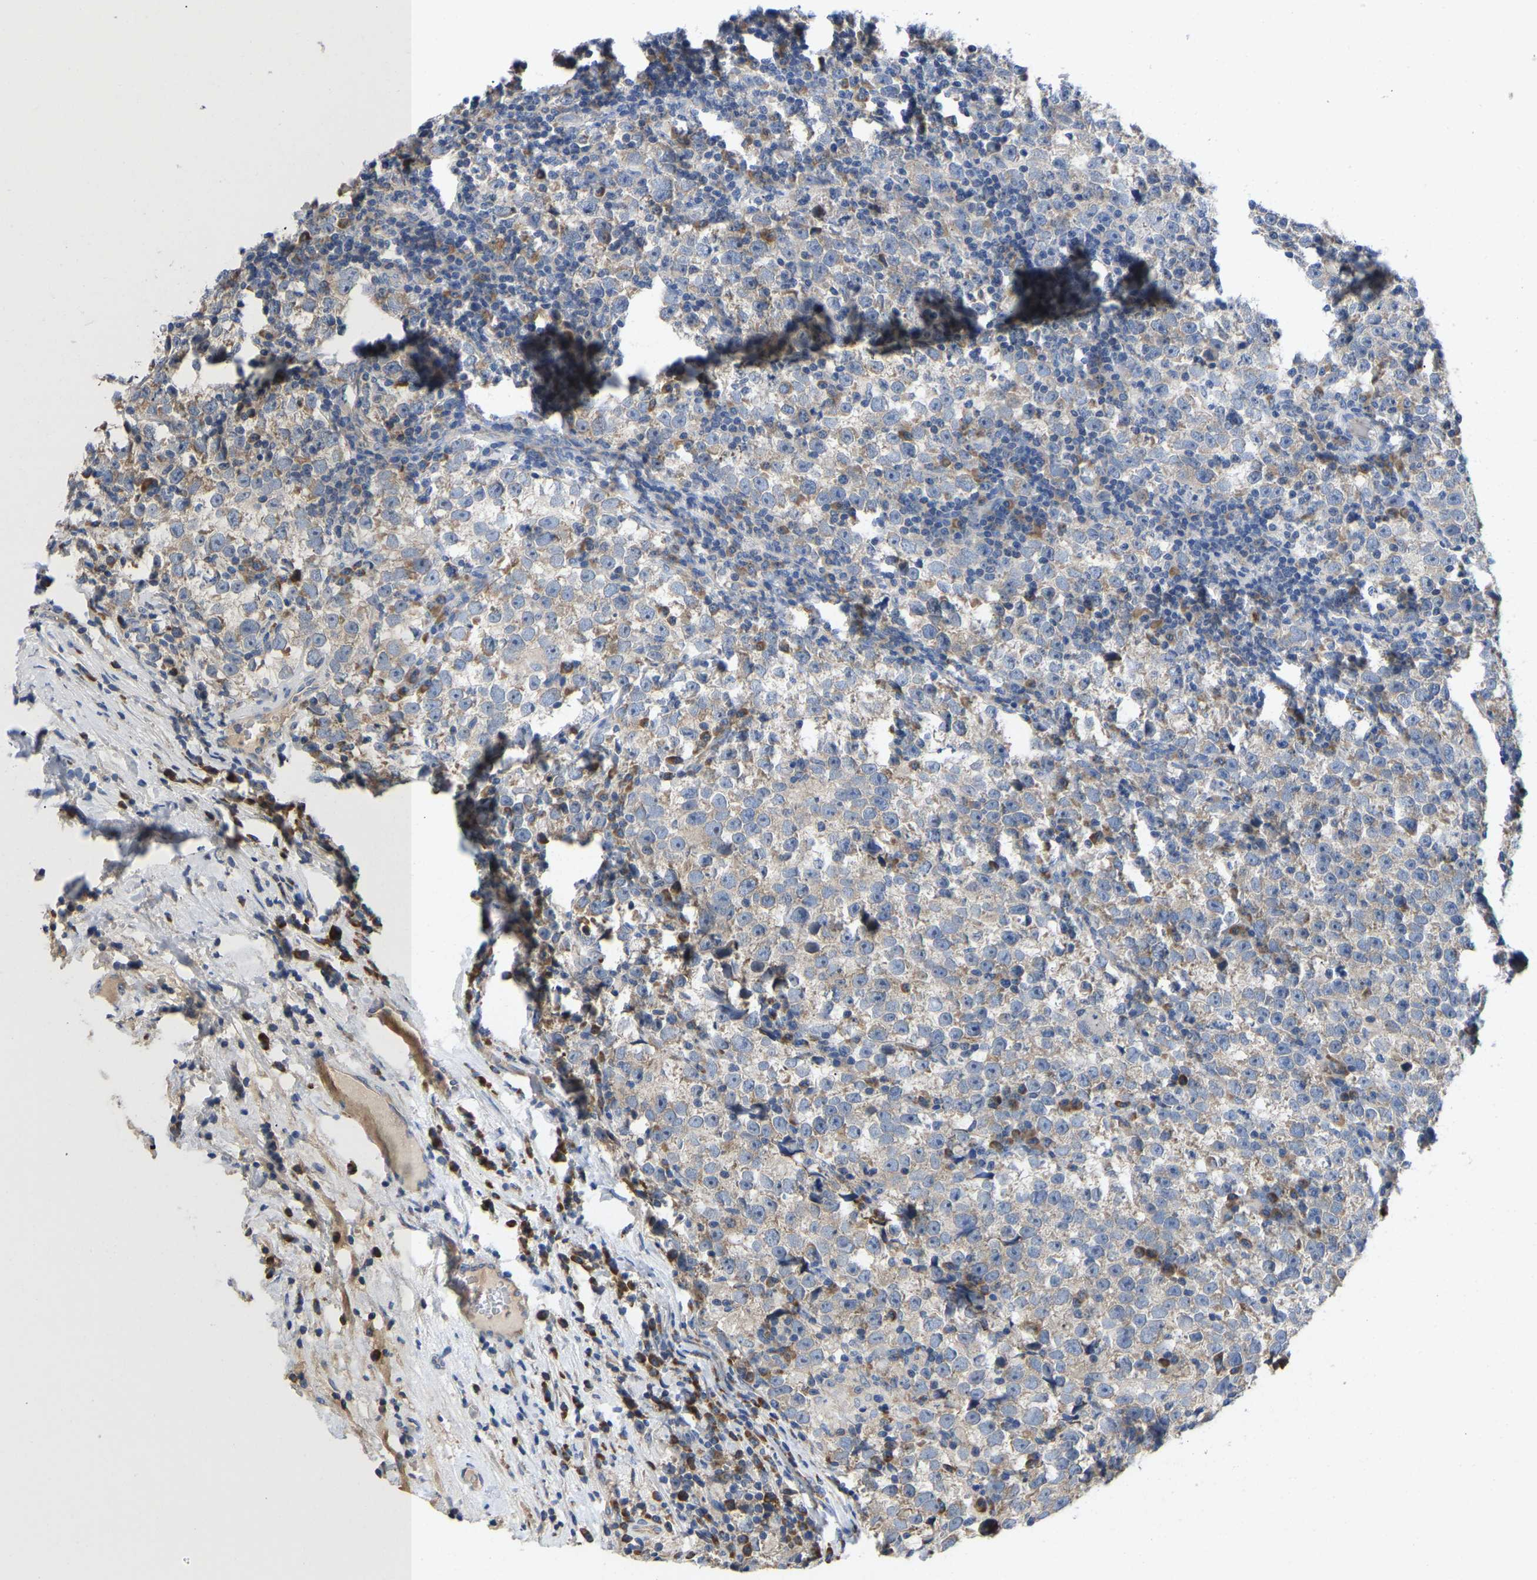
{"staining": {"intensity": "weak", "quantity": "<25%", "location": "cytoplasmic/membranous"}, "tissue": "testis cancer", "cell_type": "Tumor cells", "image_type": "cancer", "snomed": [{"axis": "morphology", "description": "Normal tissue, NOS"}, {"axis": "morphology", "description": "Seminoma, NOS"}, {"axis": "topography", "description": "Testis"}], "caption": "Tumor cells show no significant protein staining in testis cancer.", "gene": "ABCA10", "patient": {"sex": "male", "age": 43}}